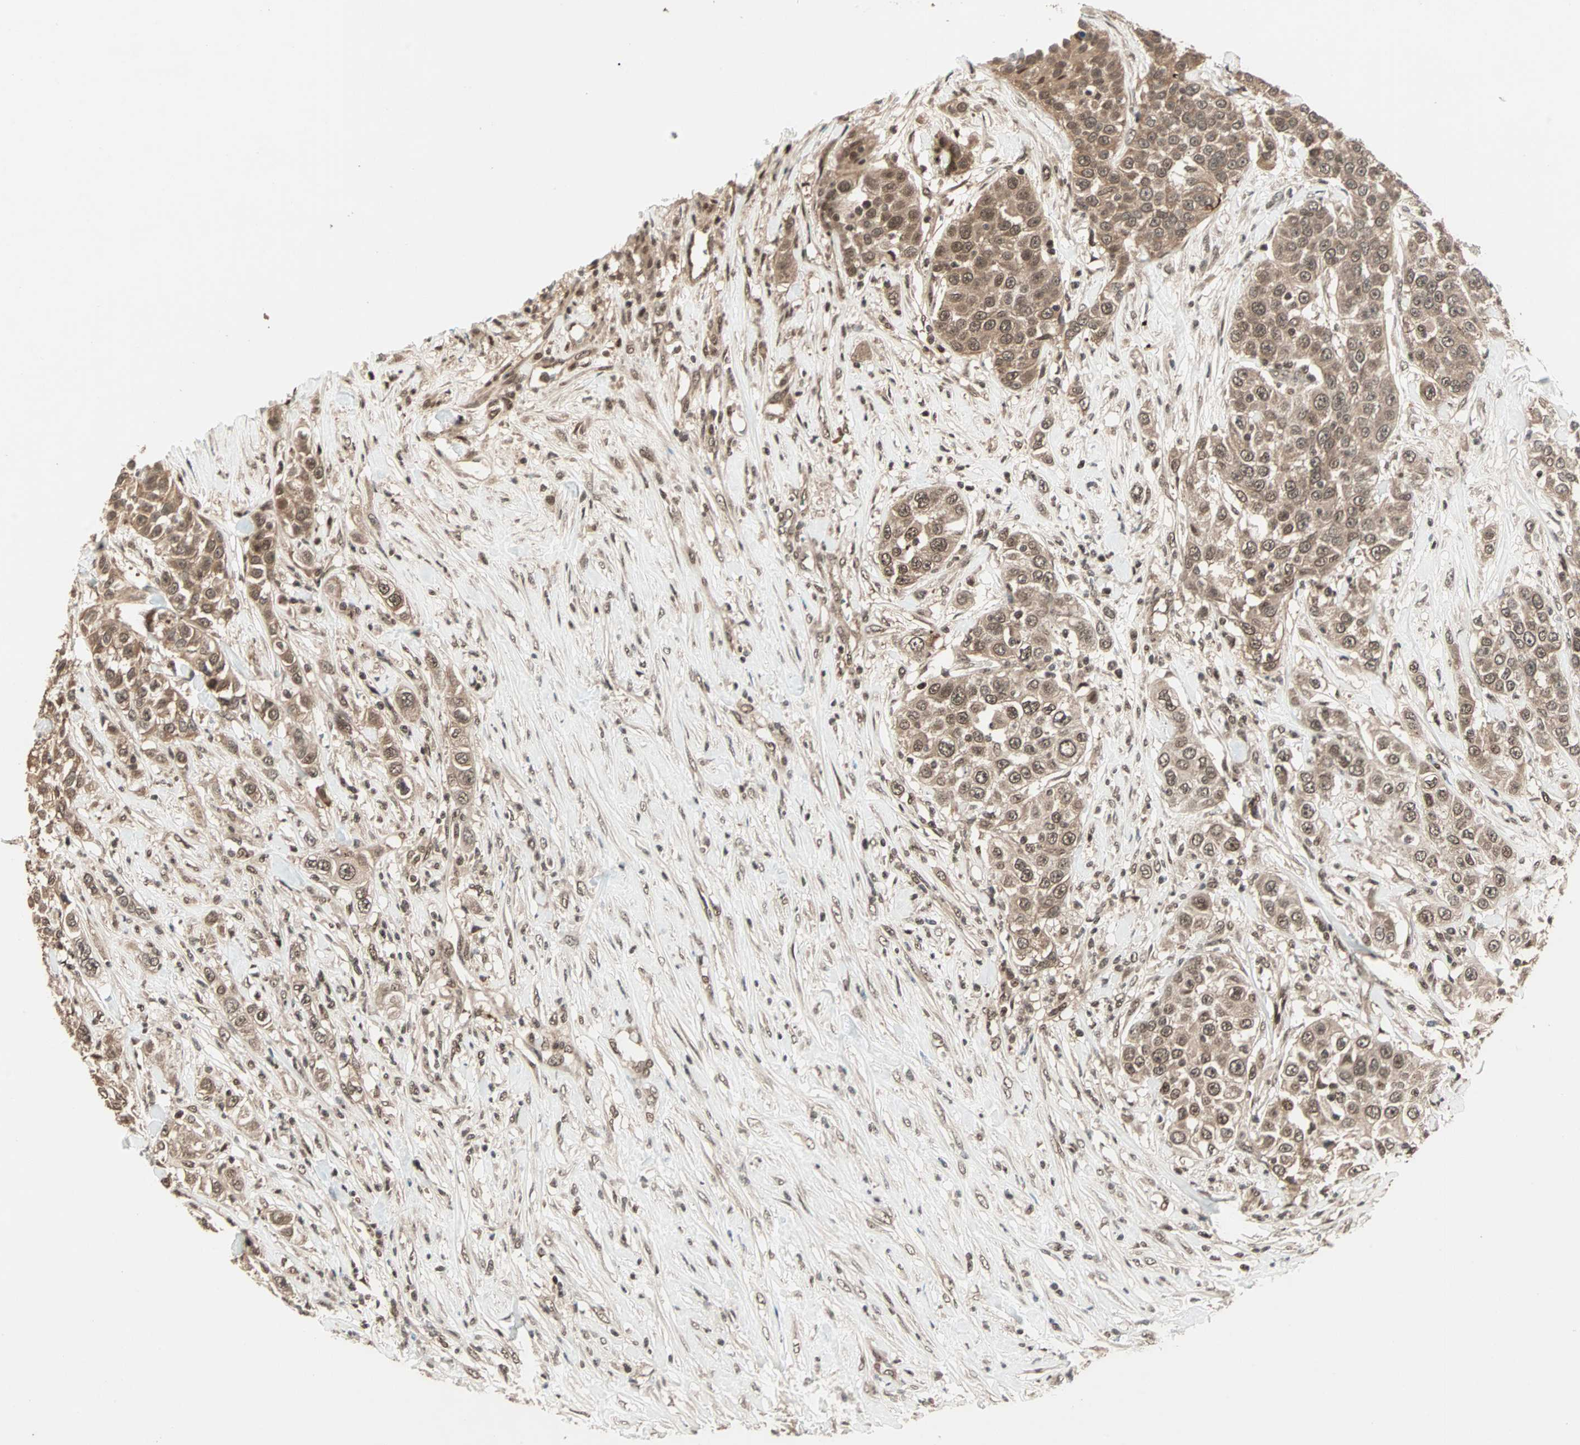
{"staining": {"intensity": "moderate", "quantity": ">75%", "location": "cytoplasmic/membranous,nuclear"}, "tissue": "urothelial cancer", "cell_type": "Tumor cells", "image_type": "cancer", "snomed": [{"axis": "morphology", "description": "Urothelial carcinoma, High grade"}, {"axis": "topography", "description": "Urinary bladder"}], "caption": "An IHC image of neoplastic tissue is shown. Protein staining in brown labels moderate cytoplasmic/membranous and nuclear positivity in urothelial cancer within tumor cells.", "gene": "ZNF701", "patient": {"sex": "female", "age": 80}}